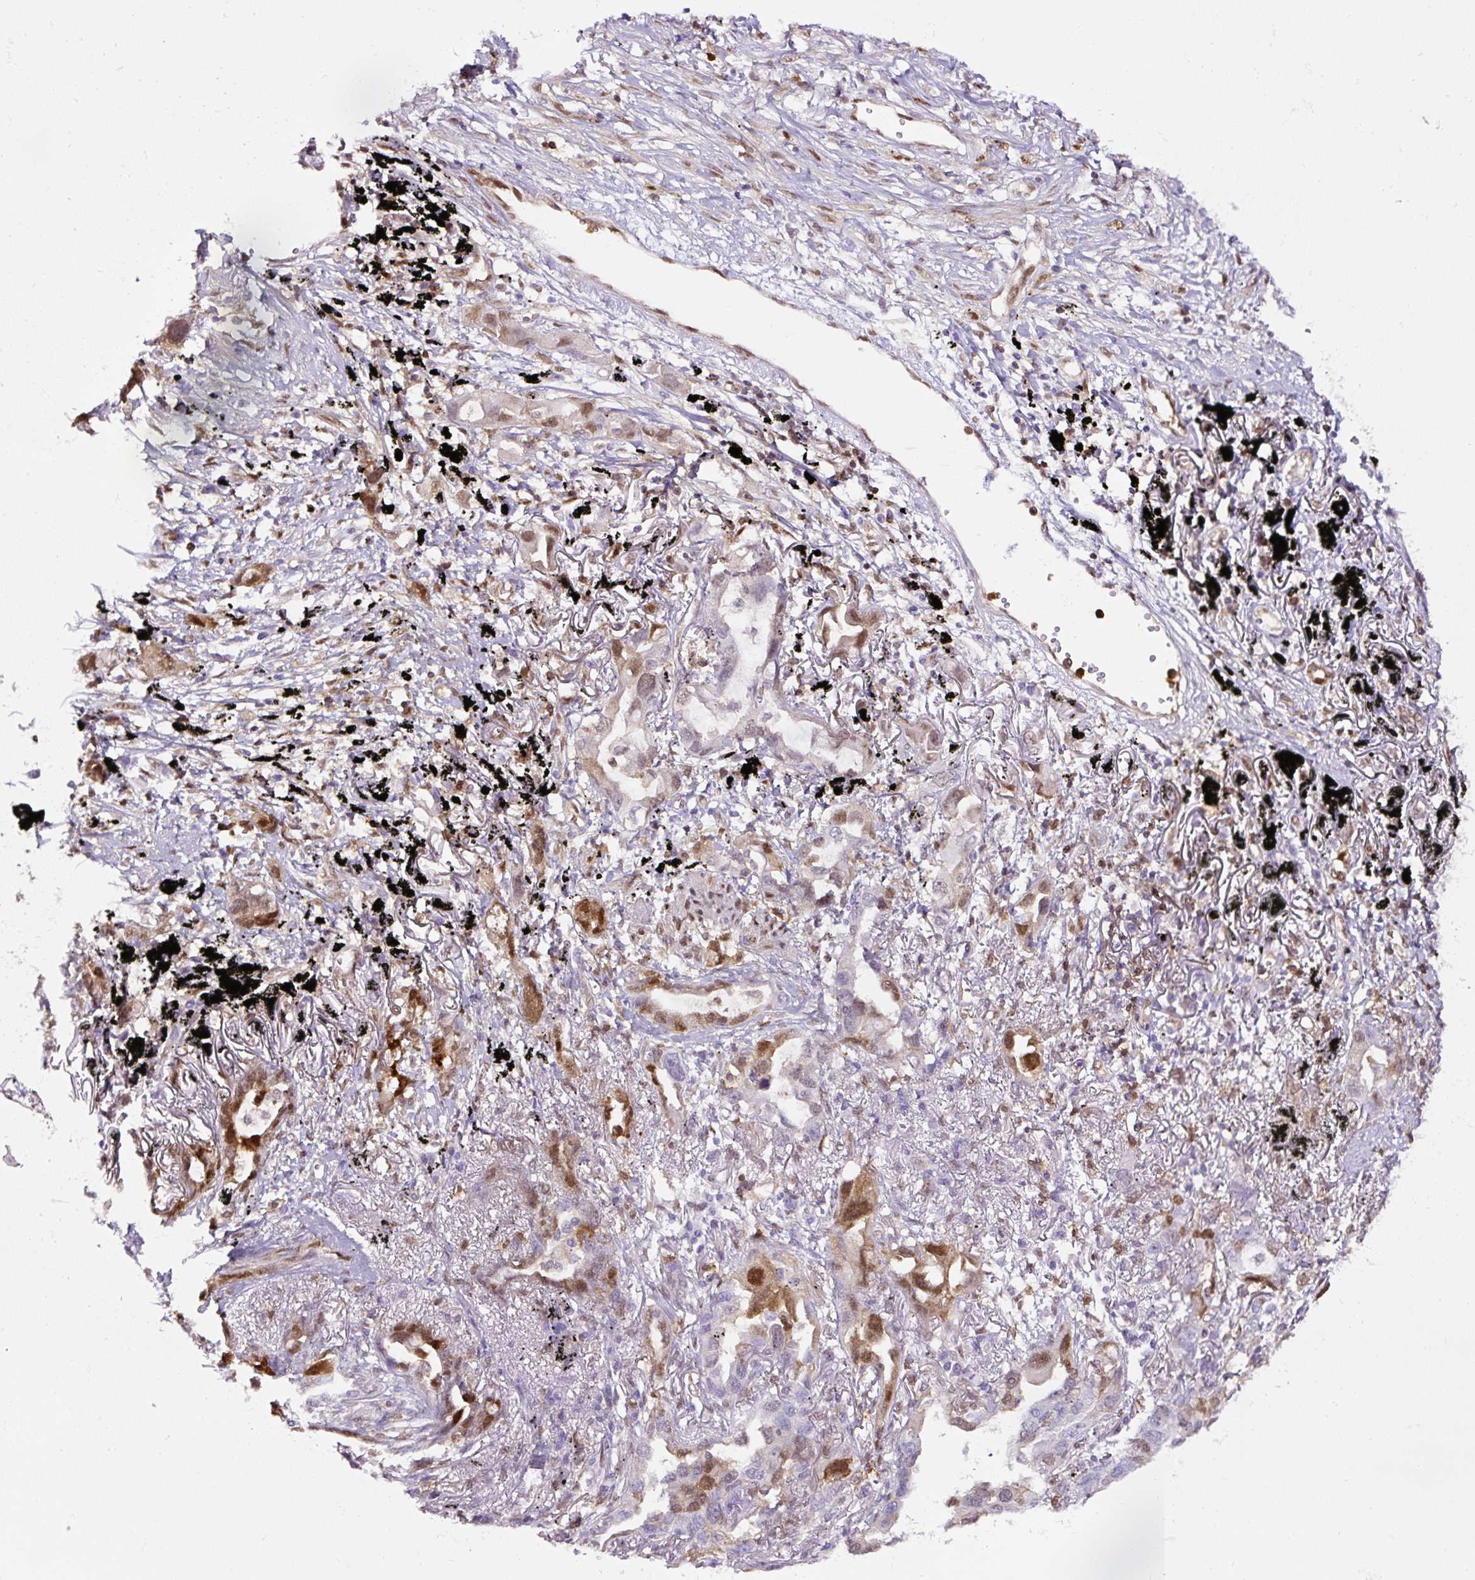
{"staining": {"intensity": "moderate", "quantity": "<25%", "location": "cytoplasmic/membranous,nuclear"}, "tissue": "lung cancer", "cell_type": "Tumor cells", "image_type": "cancer", "snomed": [{"axis": "morphology", "description": "Adenocarcinoma, NOS"}, {"axis": "topography", "description": "Lung"}], "caption": "This photomicrograph exhibits immunohistochemistry (IHC) staining of human lung cancer, with low moderate cytoplasmic/membranous and nuclear staining in approximately <25% of tumor cells.", "gene": "ANXA1", "patient": {"sex": "male", "age": 67}}